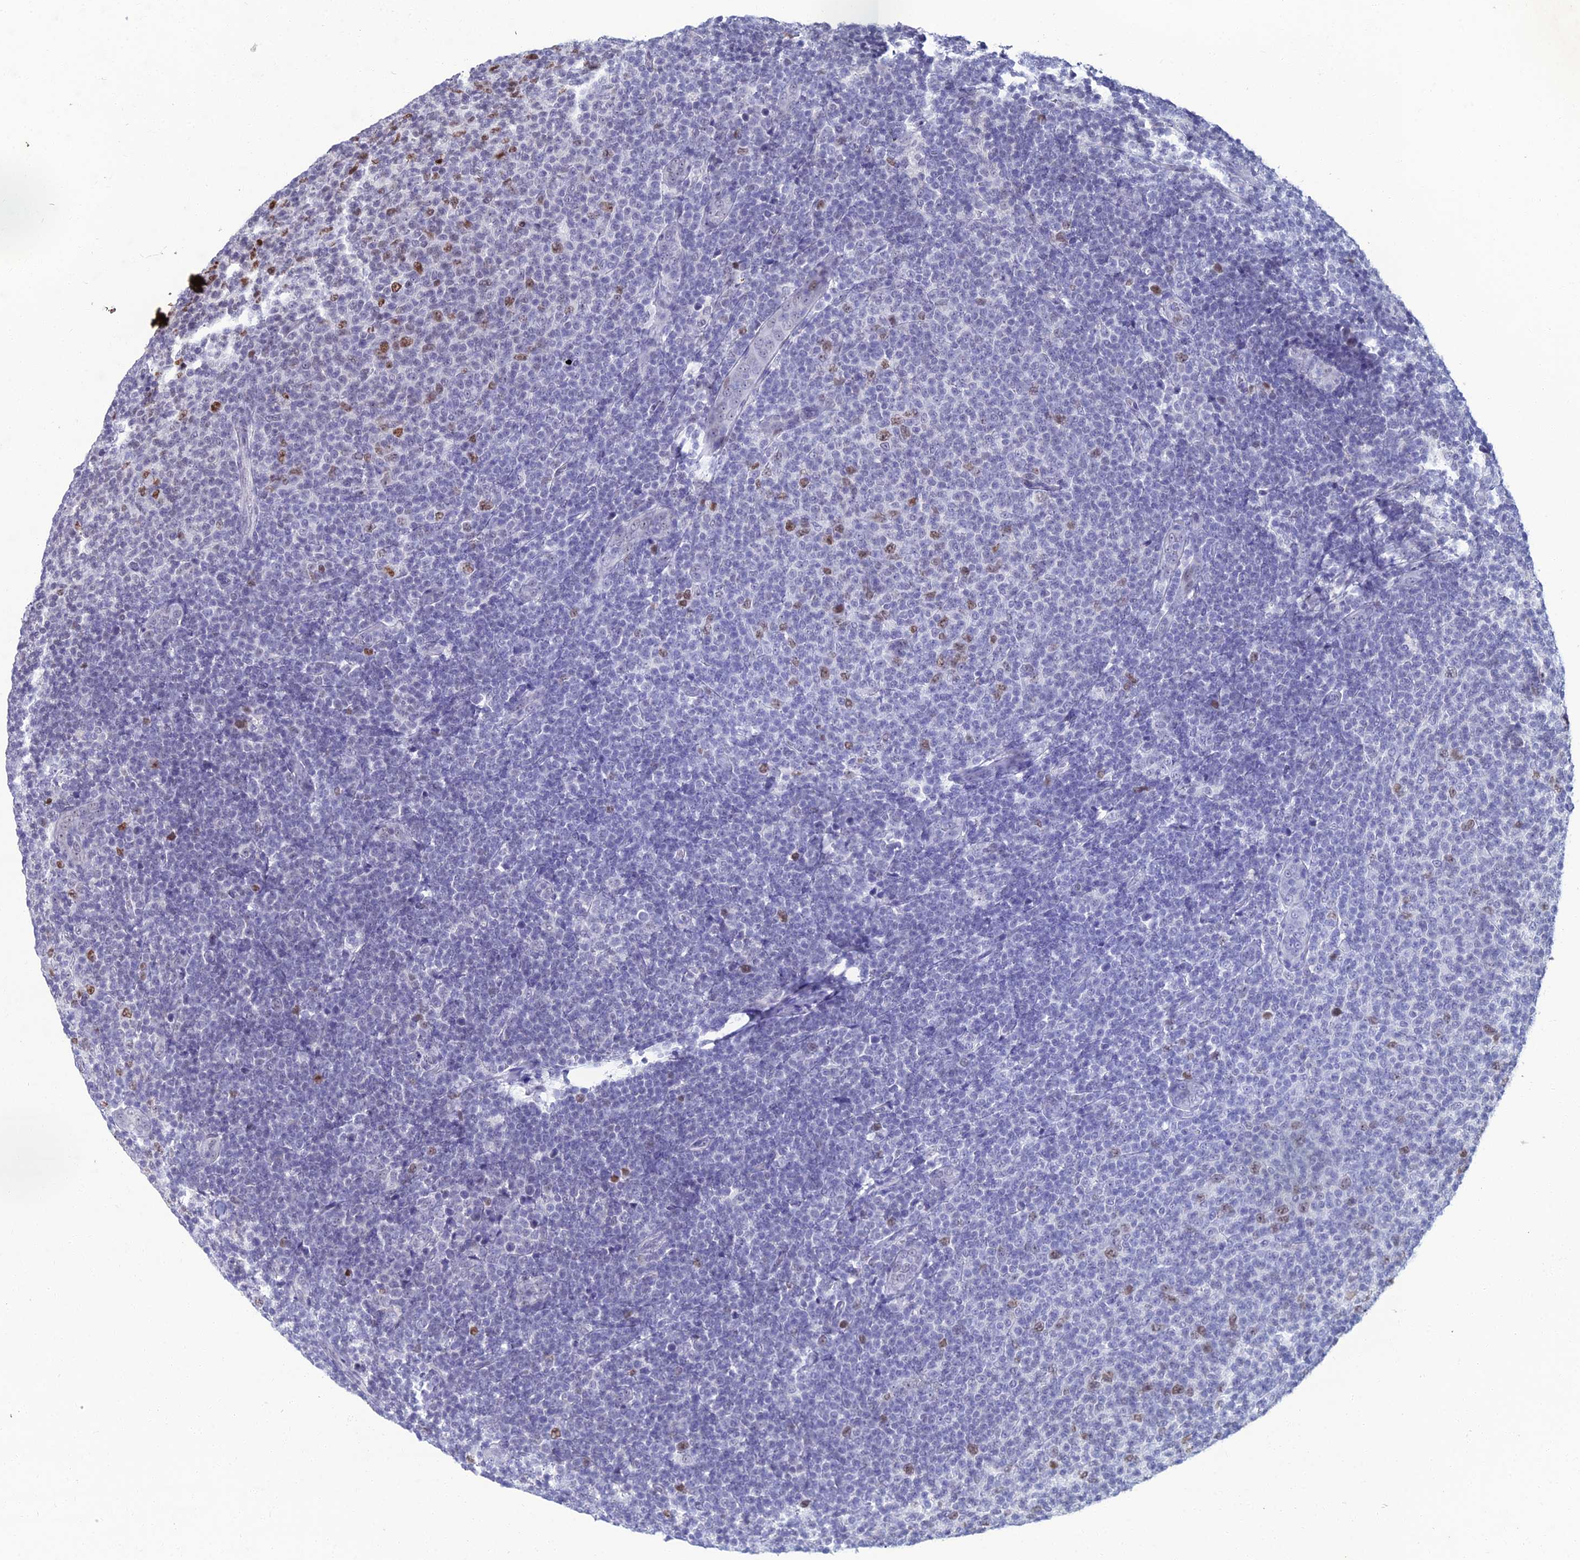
{"staining": {"intensity": "negative", "quantity": "none", "location": "none"}, "tissue": "lymphoma", "cell_type": "Tumor cells", "image_type": "cancer", "snomed": [{"axis": "morphology", "description": "Malignant lymphoma, non-Hodgkin's type, Low grade"}, {"axis": "topography", "description": "Lymph node"}], "caption": "Lymphoma stained for a protein using immunohistochemistry demonstrates no expression tumor cells.", "gene": "TAF9B", "patient": {"sex": "male", "age": 66}}